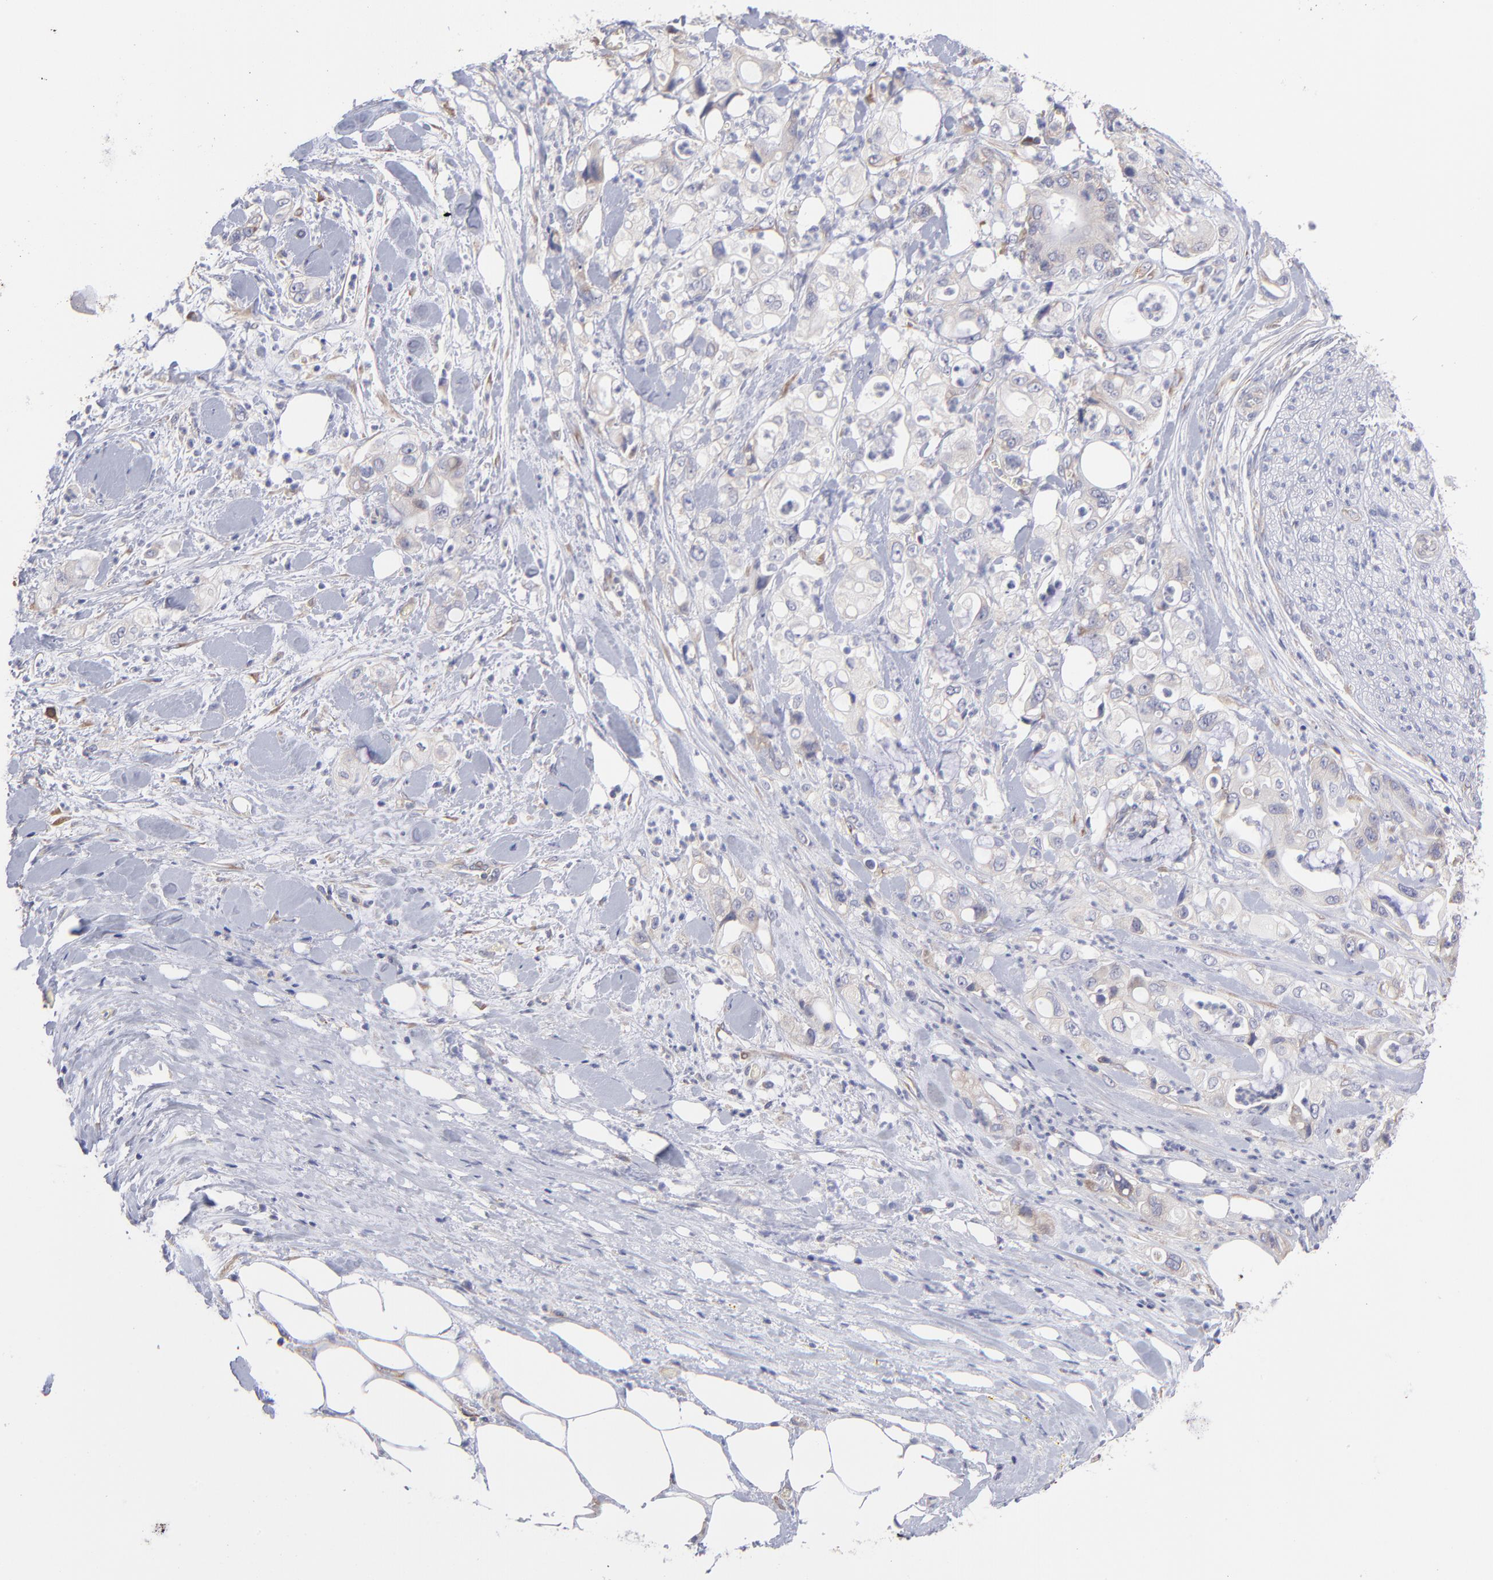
{"staining": {"intensity": "negative", "quantity": "none", "location": "none"}, "tissue": "pancreatic cancer", "cell_type": "Tumor cells", "image_type": "cancer", "snomed": [{"axis": "morphology", "description": "Adenocarcinoma, NOS"}, {"axis": "topography", "description": "Pancreas"}], "caption": "Tumor cells show no significant protein positivity in pancreatic cancer (adenocarcinoma).", "gene": "RPLP0", "patient": {"sex": "male", "age": 70}}